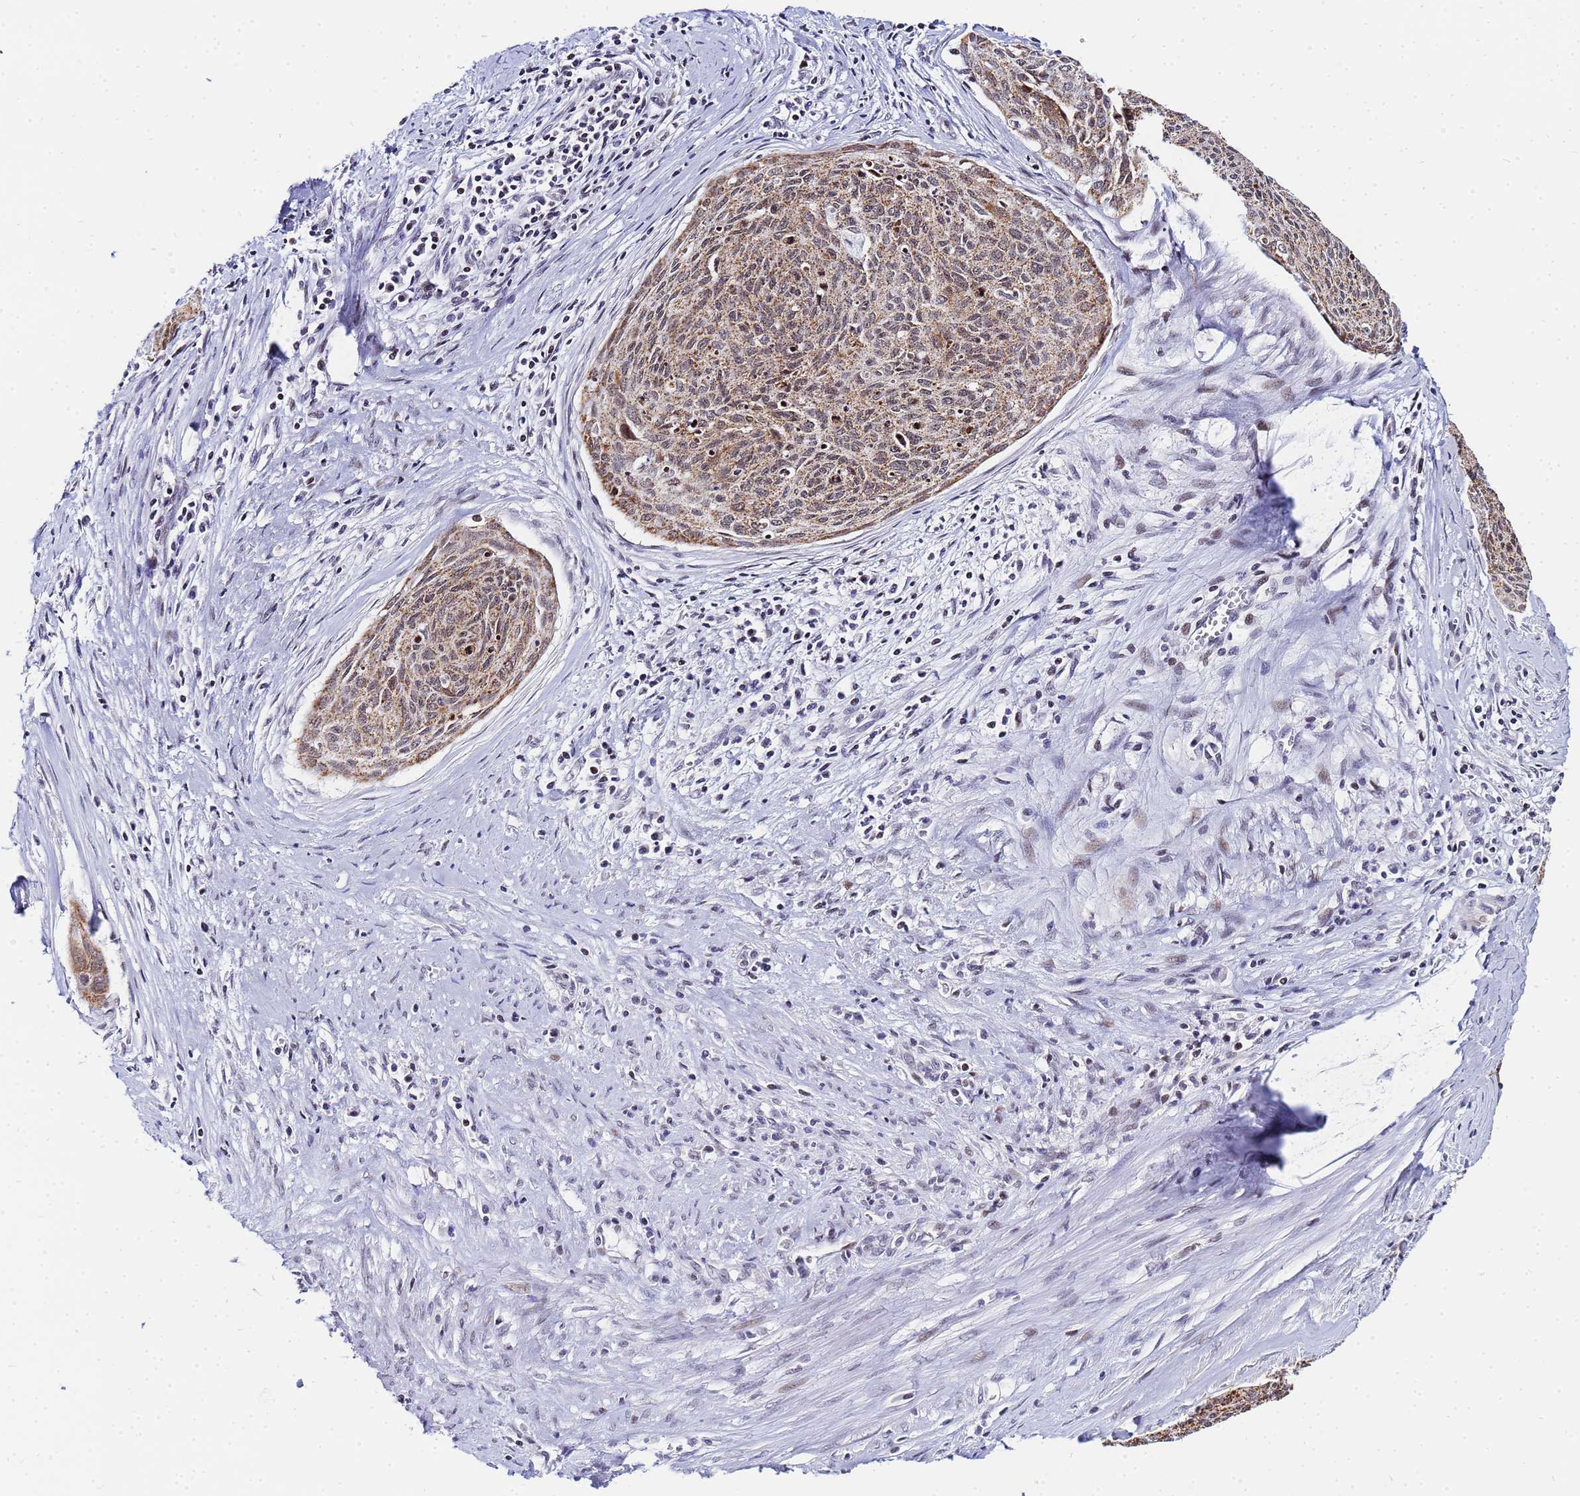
{"staining": {"intensity": "moderate", "quantity": ">75%", "location": "cytoplasmic/membranous"}, "tissue": "cervical cancer", "cell_type": "Tumor cells", "image_type": "cancer", "snomed": [{"axis": "morphology", "description": "Squamous cell carcinoma, NOS"}, {"axis": "topography", "description": "Cervix"}], "caption": "A histopathology image of human squamous cell carcinoma (cervical) stained for a protein shows moderate cytoplasmic/membranous brown staining in tumor cells.", "gene": "CKMT1A", "patient": {"sex": "female", "age": 55}}